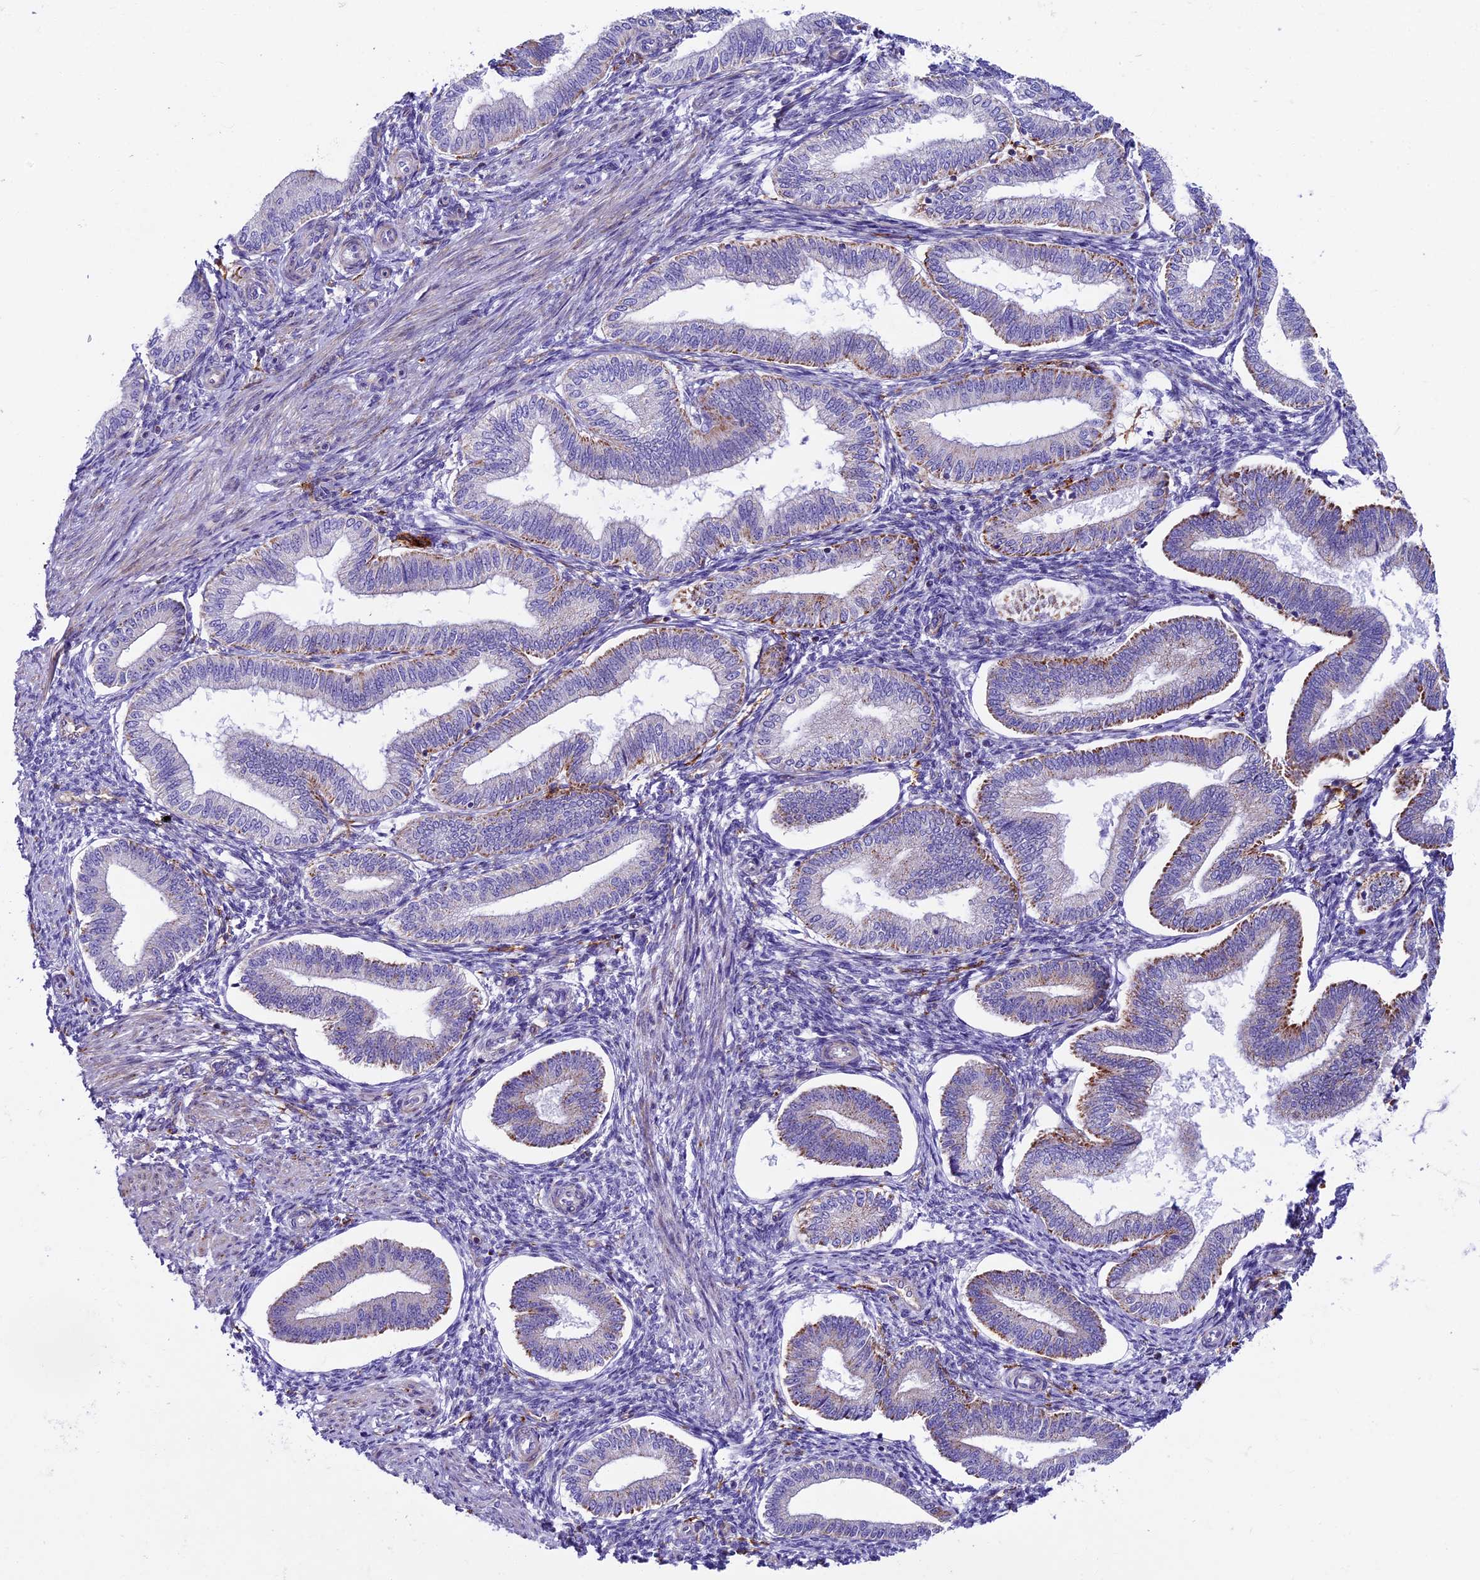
{"staining": {"intensity": "negative", "quantity": "none", "location": "none"}, "tissue": "endometrium", "cell_type": "Cells in endometrial stroma", "image_type": "normal", "snomed": [{"axis": "morphology", "description": "Normal tissue, NOS"}, {"axis": "topography", "description": "Endometrium"}], "caption": "A high-resolution photomicrograph shows immunohistochemistry staining of unremarkable endometrium, which reveals no significant positivity in cells in endometrial stroma.", "gene": "IL20RA", "patient": {"sex": "female", "age": 39}}